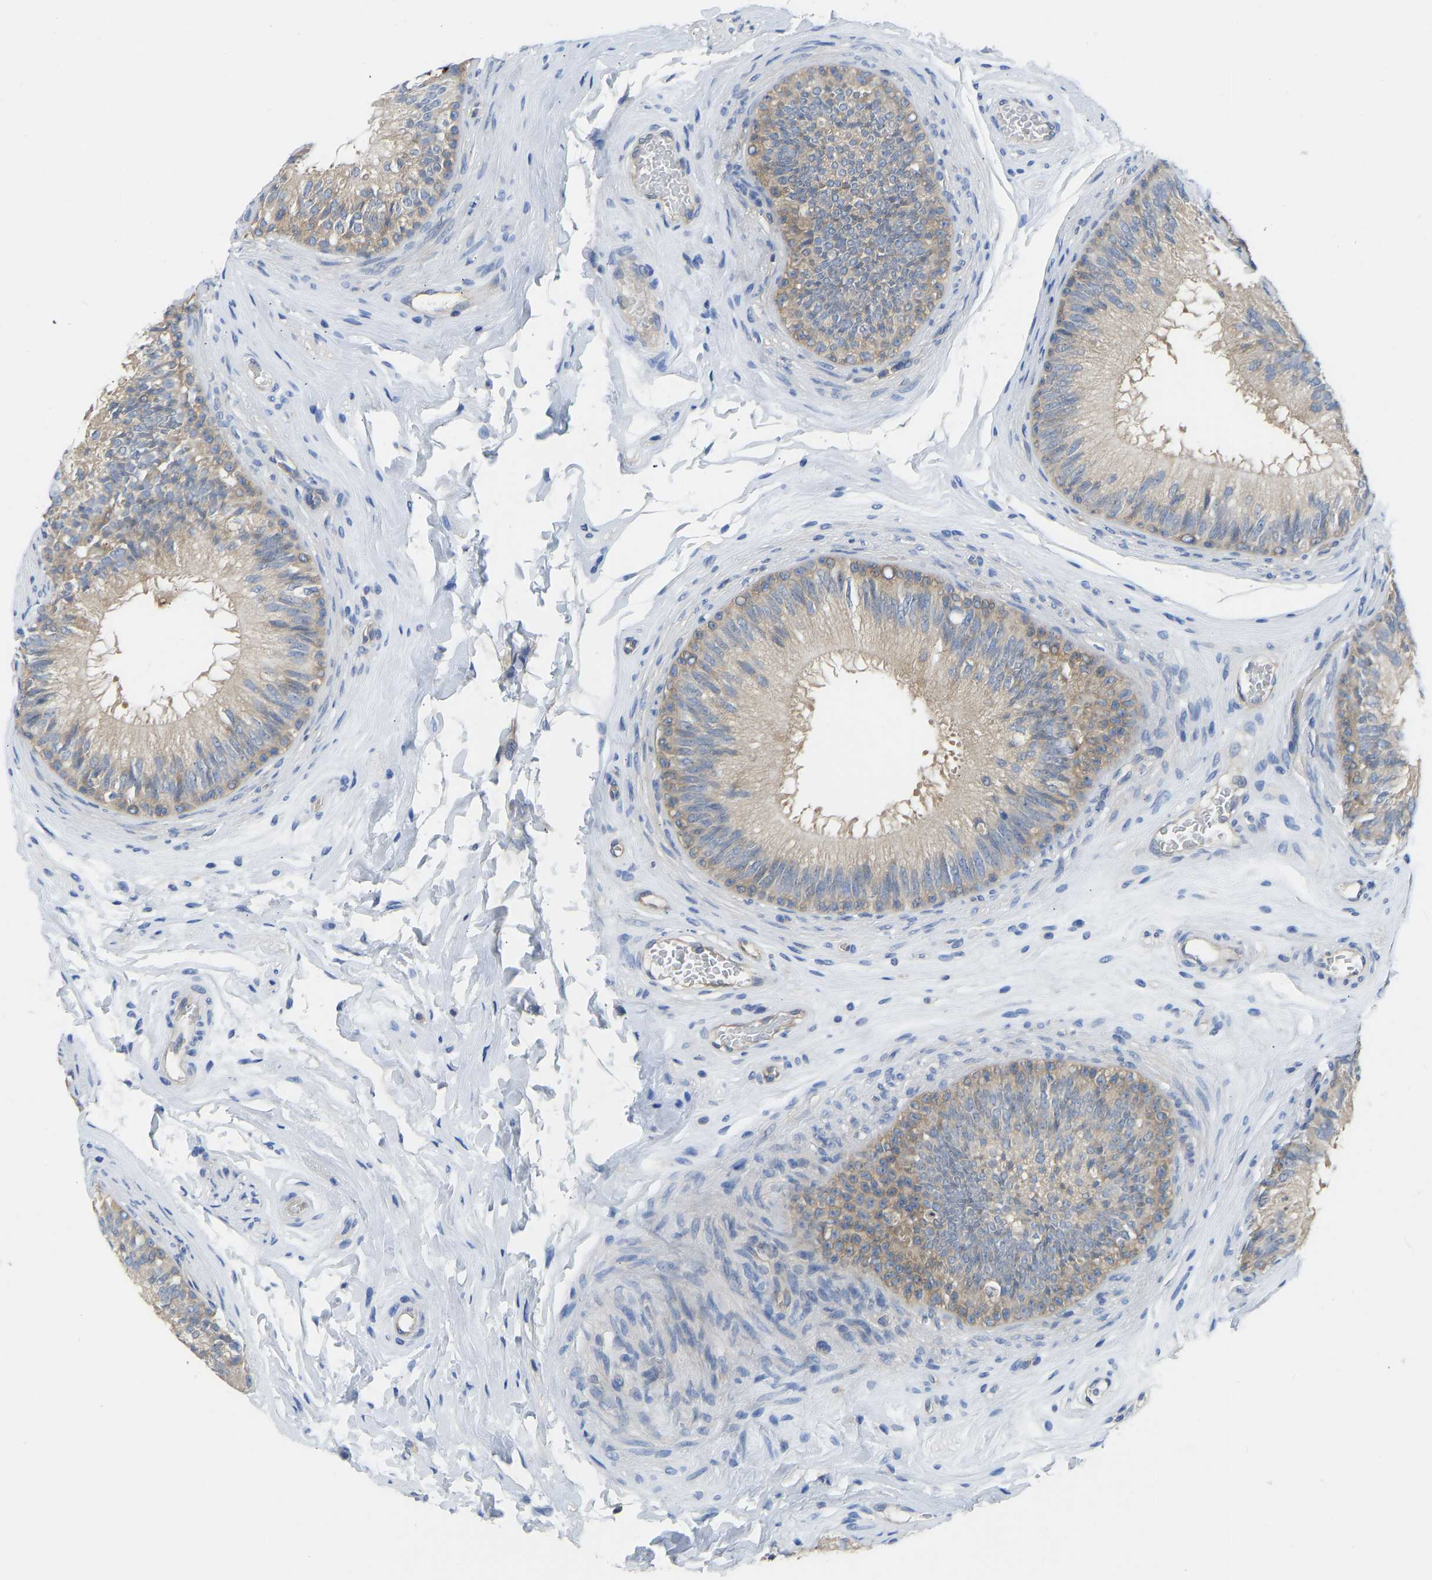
{"staining": {"intensity": "weak", "quantity": ">75%", "location": "cytoplasmic/membranous"}, "tissue": "epididymis", "cell_type": "Glandular cells", "image_type": "normal", "snomed": [{"axis": "morphology", "description": "Normal tissue, NOS"}, {"axis": "topography", "description": "Testis"}, {"axis": "topography", "description": "Epididymis"}], "caption": "This image exhibits IHC staining of unremarkable human epididymis, with low weak cytoplasmic/membranous expression in approximately >75% of glandular cells.", "gene": "PPP3CA", "patient": {"sex": "male", "age": 36}}